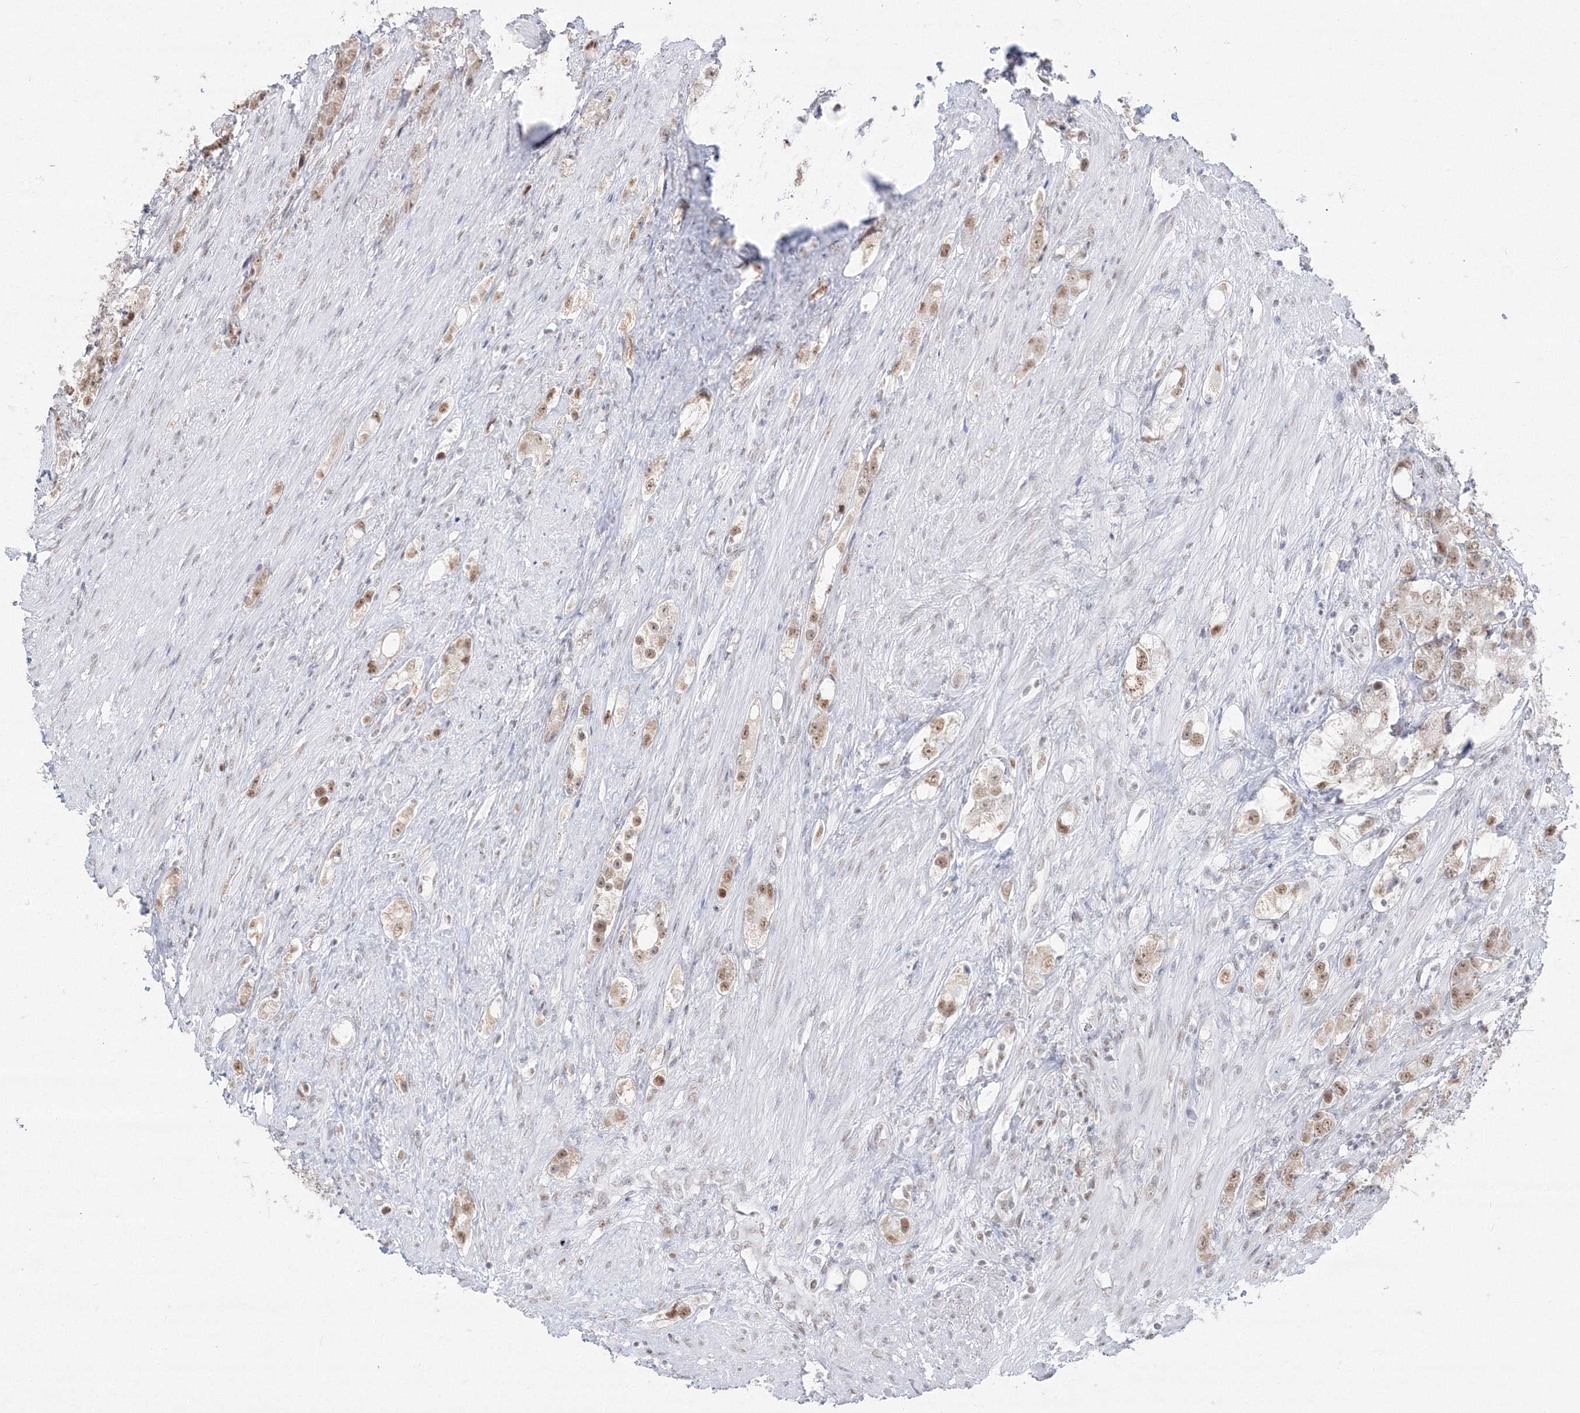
{"staining": {"intensity": "moderate", "quantity": ">75%", "location": "nuclear"}, "tissue": "prostate cancer", "cell_type": "Tumor cells", "image_type": "cancer", "snomed": [{"axis": "morphology", "description": "Adenocarcinoma, High grade"}, {"axis": "topography", "description": "Prostate"}], "caption": "Protein analysis of high-grade adenocarcinoma (prostate) tissue reveals moderate nuclear staining in about >75% of tumor cells.", "gene": "PPP4R2", "patient": {"sex": "male", "age": 63}}